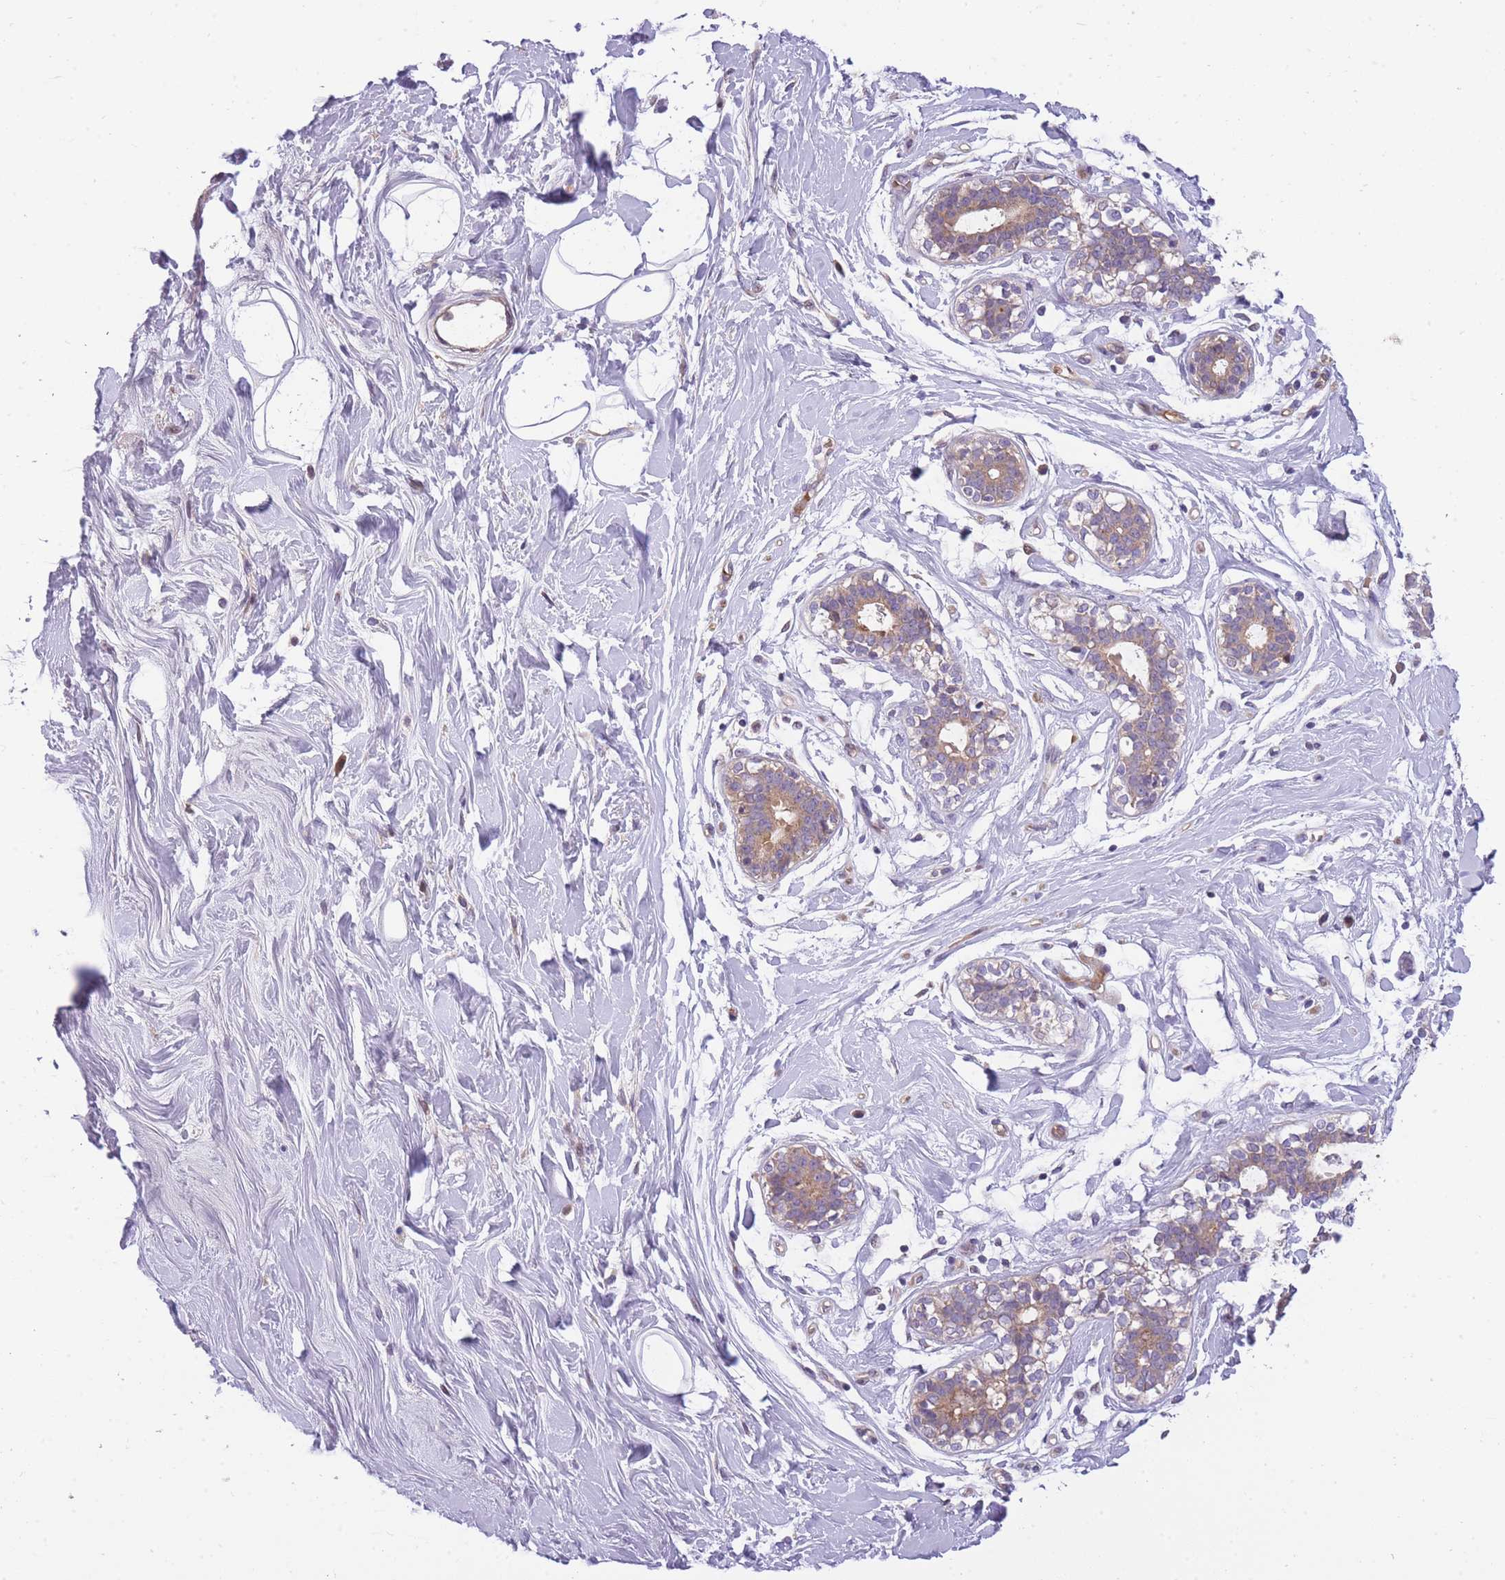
{"staining": {"intensity": "negative", "quantity": "none", "location": "none"}, "tissue": "adipose tissue", "cell_type": "Adipocytes", "image_type": "normal", "snomed": [{"axis": "morphology", "description": "Normal tissue, NOS"}, {"axis": "topography", "description": "Breast"}], "caption": "Adipocytes are negative for brown protein staining in benign adipose tissue. (DAB immunohistochemistry (IHC) visualized using brightfield microscopy, high magnification).", "gene": "CRYGN", "patient": {"sex": "female", "age": 26}}